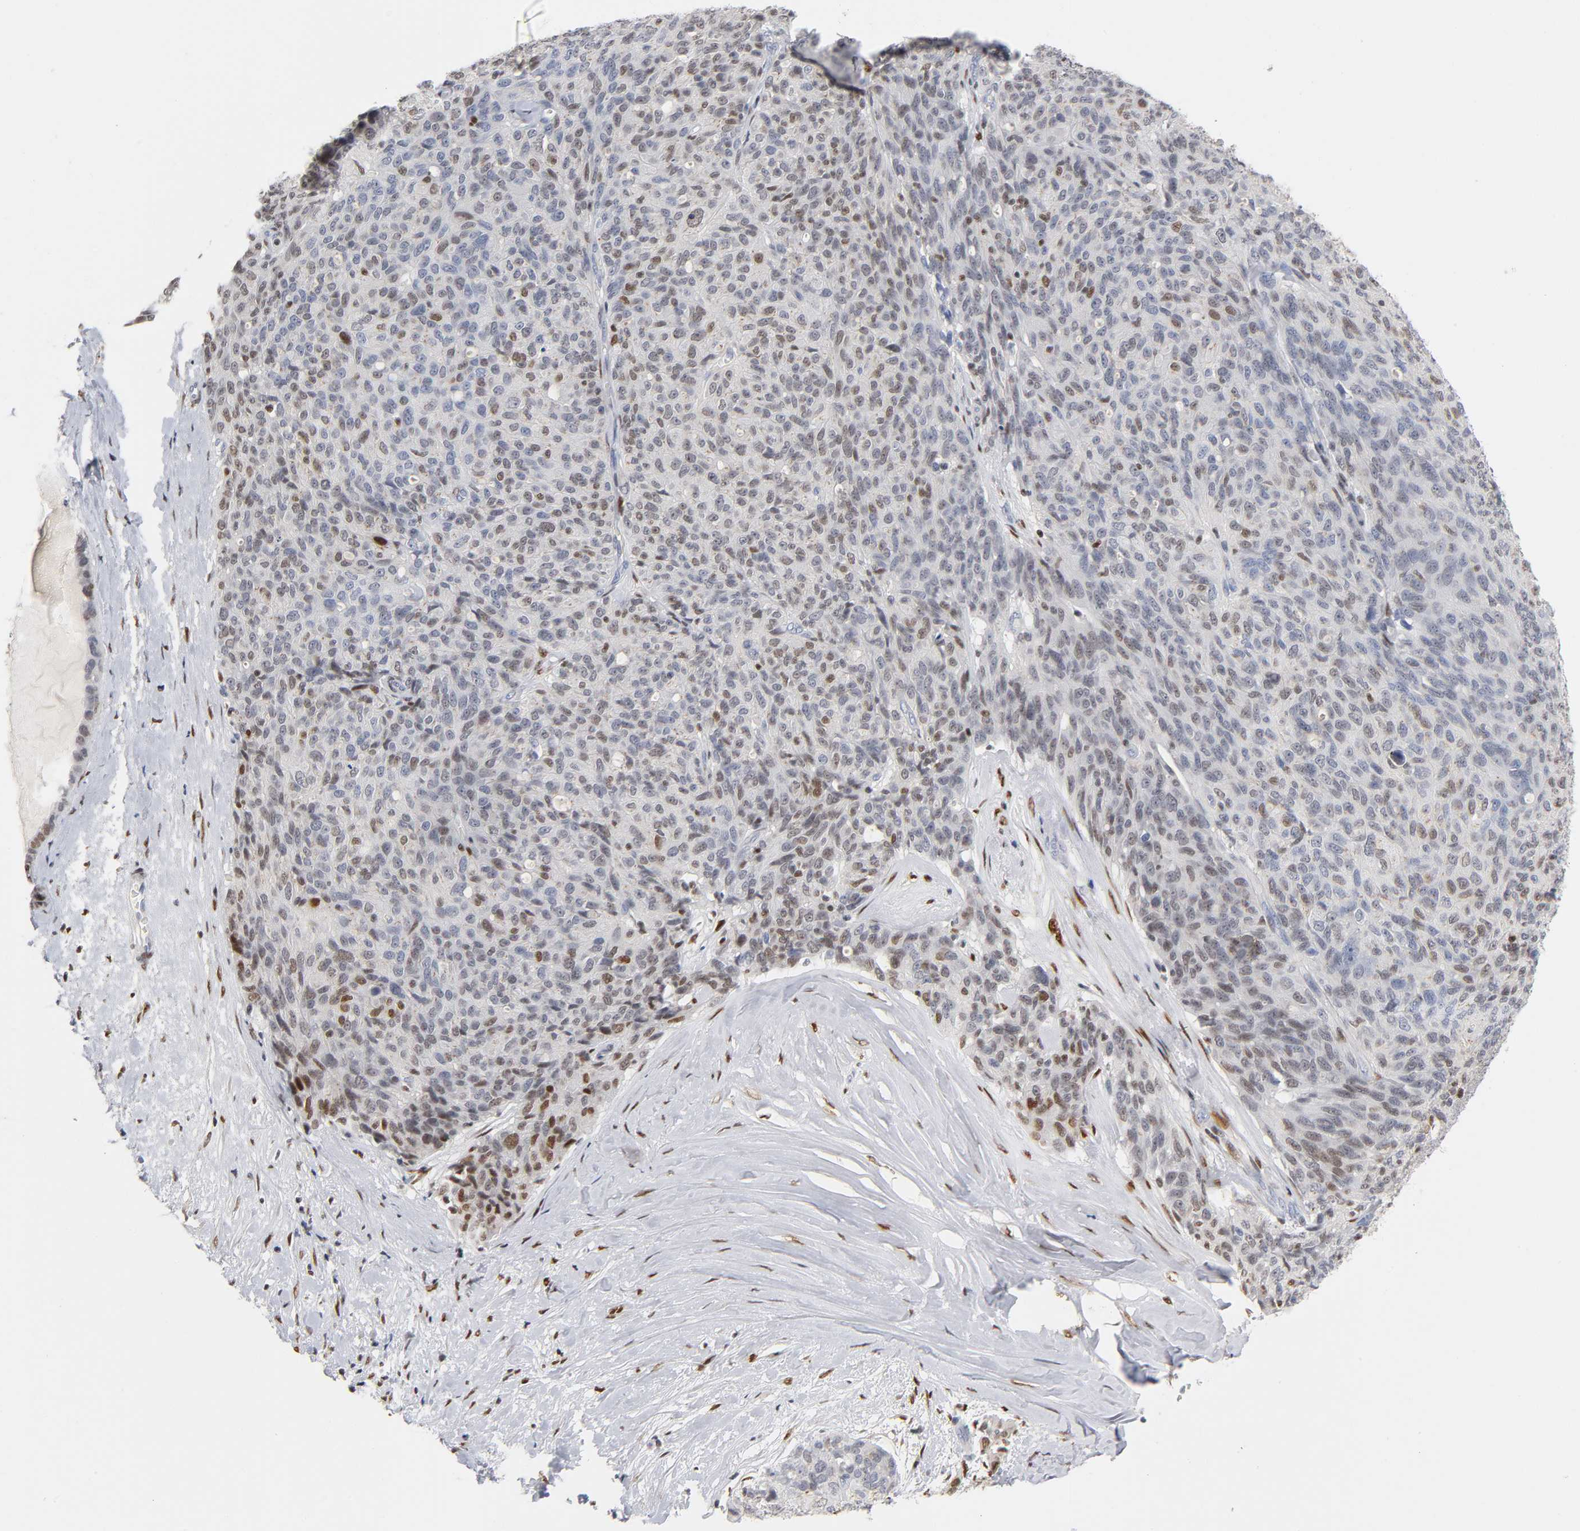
{"staining": {"intensity": "weak", "quantity": "25%-75%", "location": "nuclear"}, "tissue": "ovarian cancer", "cell_type": "Tumor cells", "image_type": "cancer", "snomed": [{"axis": "morphology", "description": "Carcinoma, endometroid"}, {"axis": "topography", "description": "Ovary"}], "caption": "Protein expression analysis of endometroid carcinoma (ovarian) exhibits weak nuclear expression in about 25%-75% of tumor cells.", "gene": "RUNX1", "patient": {"sex": "female", "age": 60}}